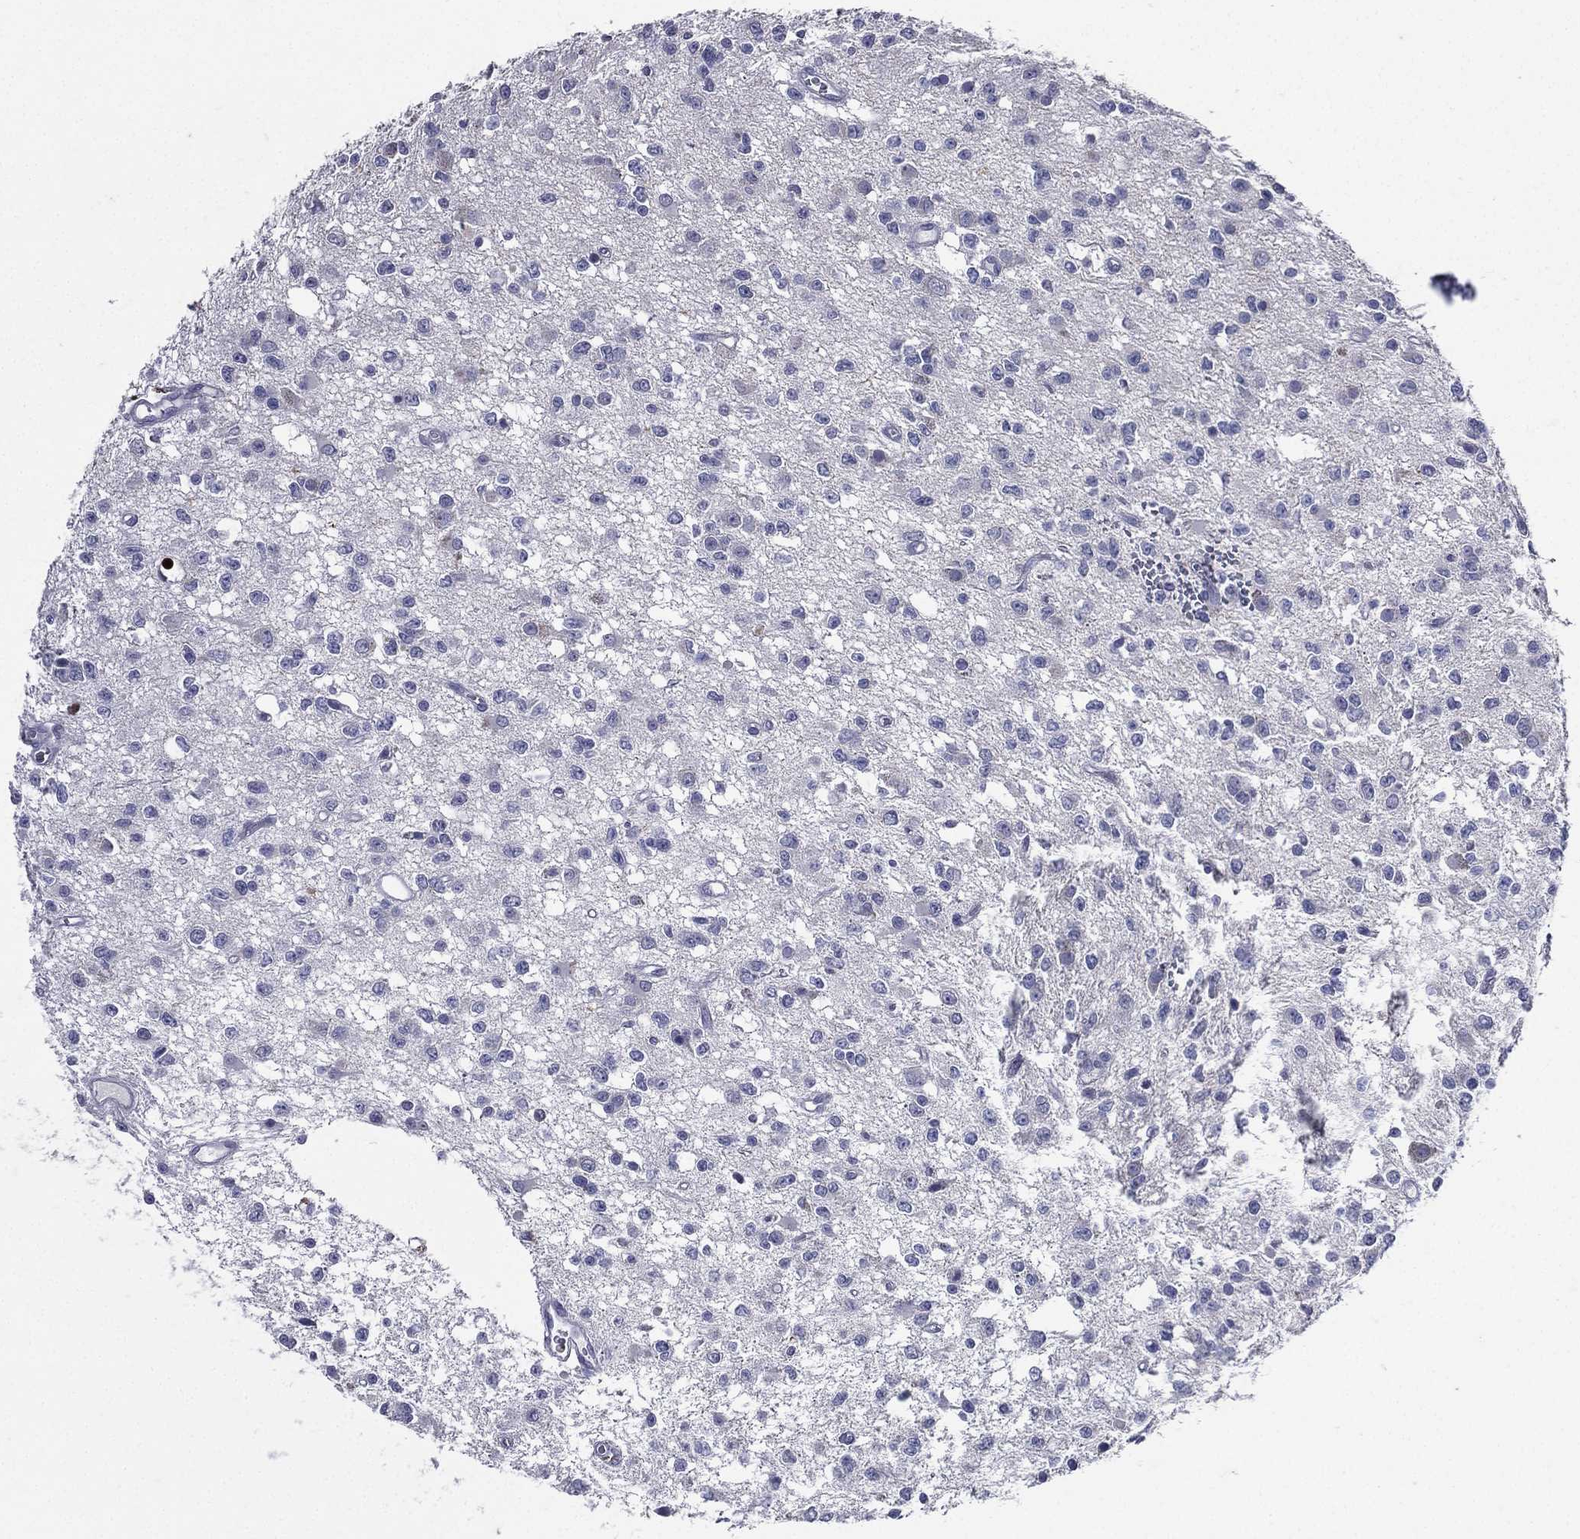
{"staining": {"intensity": "negative", "quantity": "none", "location": "none"}, "tissue": "glioma", "cell_type": "Tumor cells", "image_type": "cancer", "snomed": [{"axis": "morphology", "description": "Glioma, malignant, Low grade"}, {"axis": "topography", "description": "Brain"}], "caption": "High power microscopy photomicrograph of an IHC micrograph of malignant glioma (low-grade), revealing no significant expression in tumor cells.", "gene": "TGM1", "patient": {"sex": "female", "age": 45}}